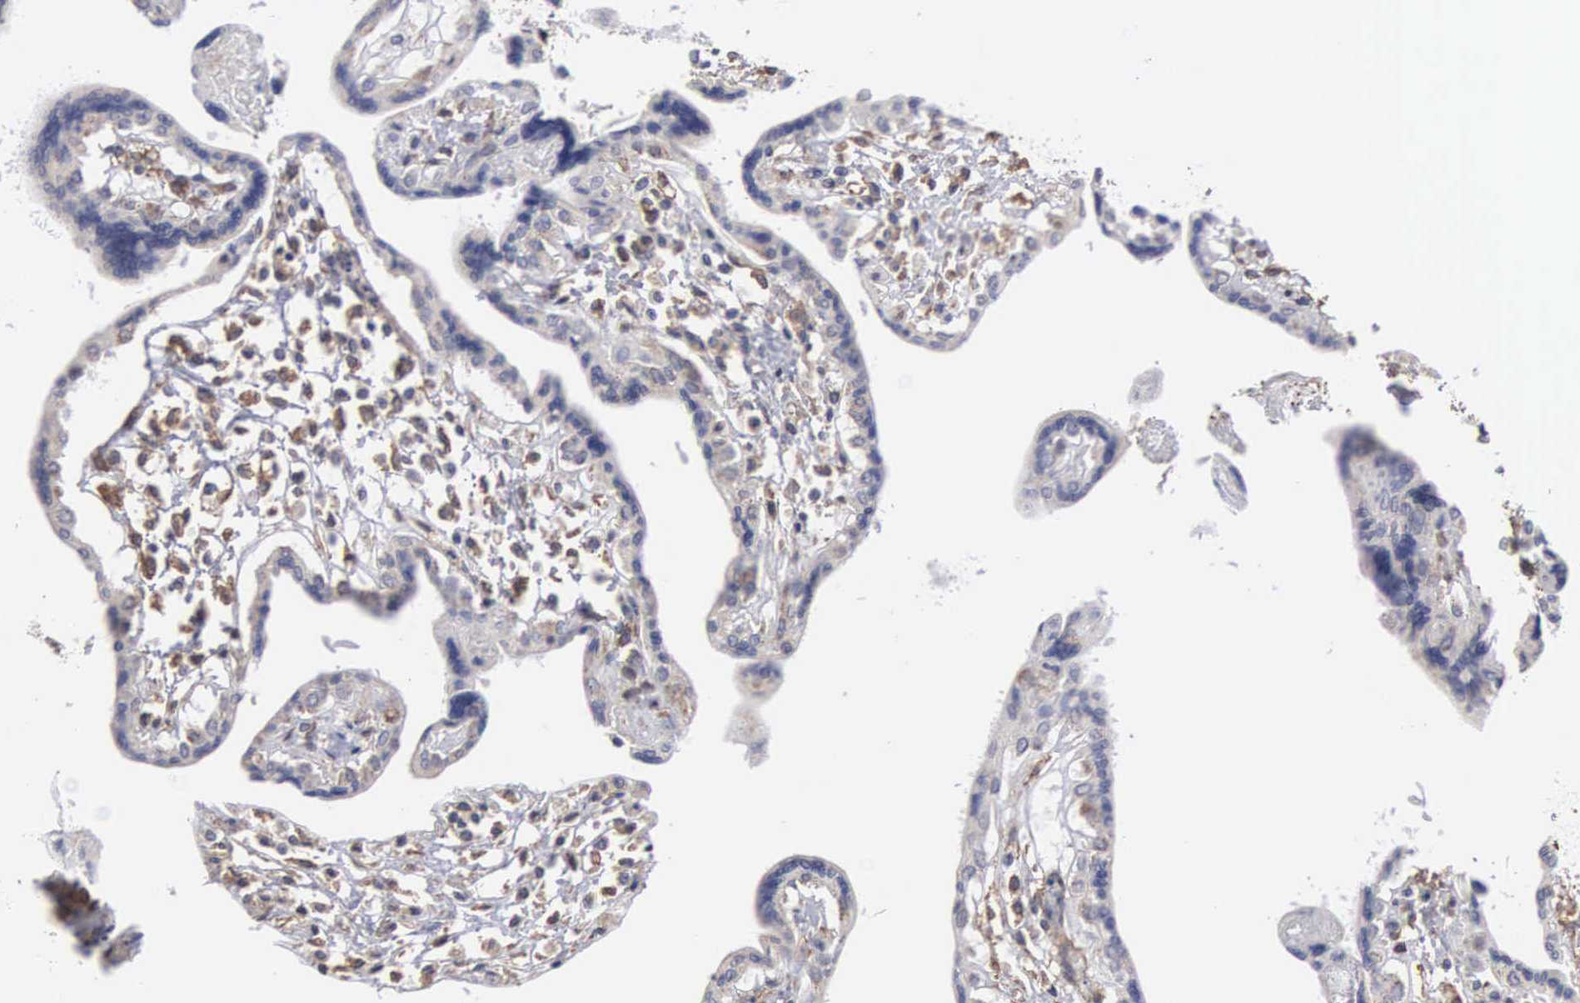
{"staining": {"intensity": "negative", "quantity": "none", "location": "none"}, "tissue": "placenta", "cell_type": "Decidual cells", "image_type": "normal", "snomed": [{"axis": "morphology", "description": "Normal tissue, NOS"}, {"axis": "topography", "description": "Placenta"}], "caption": "High magnification brightfield microscopy of unremarkable placenta stained with DAB (3,3'-diaminobenzidine) (brown) and counterstained with hematoxylin (blue): decidual cells show no significant positivity. Nuclei are stained in blue.", "gene": "NGDN", "patient": {"sex": "female", "age": 31}}